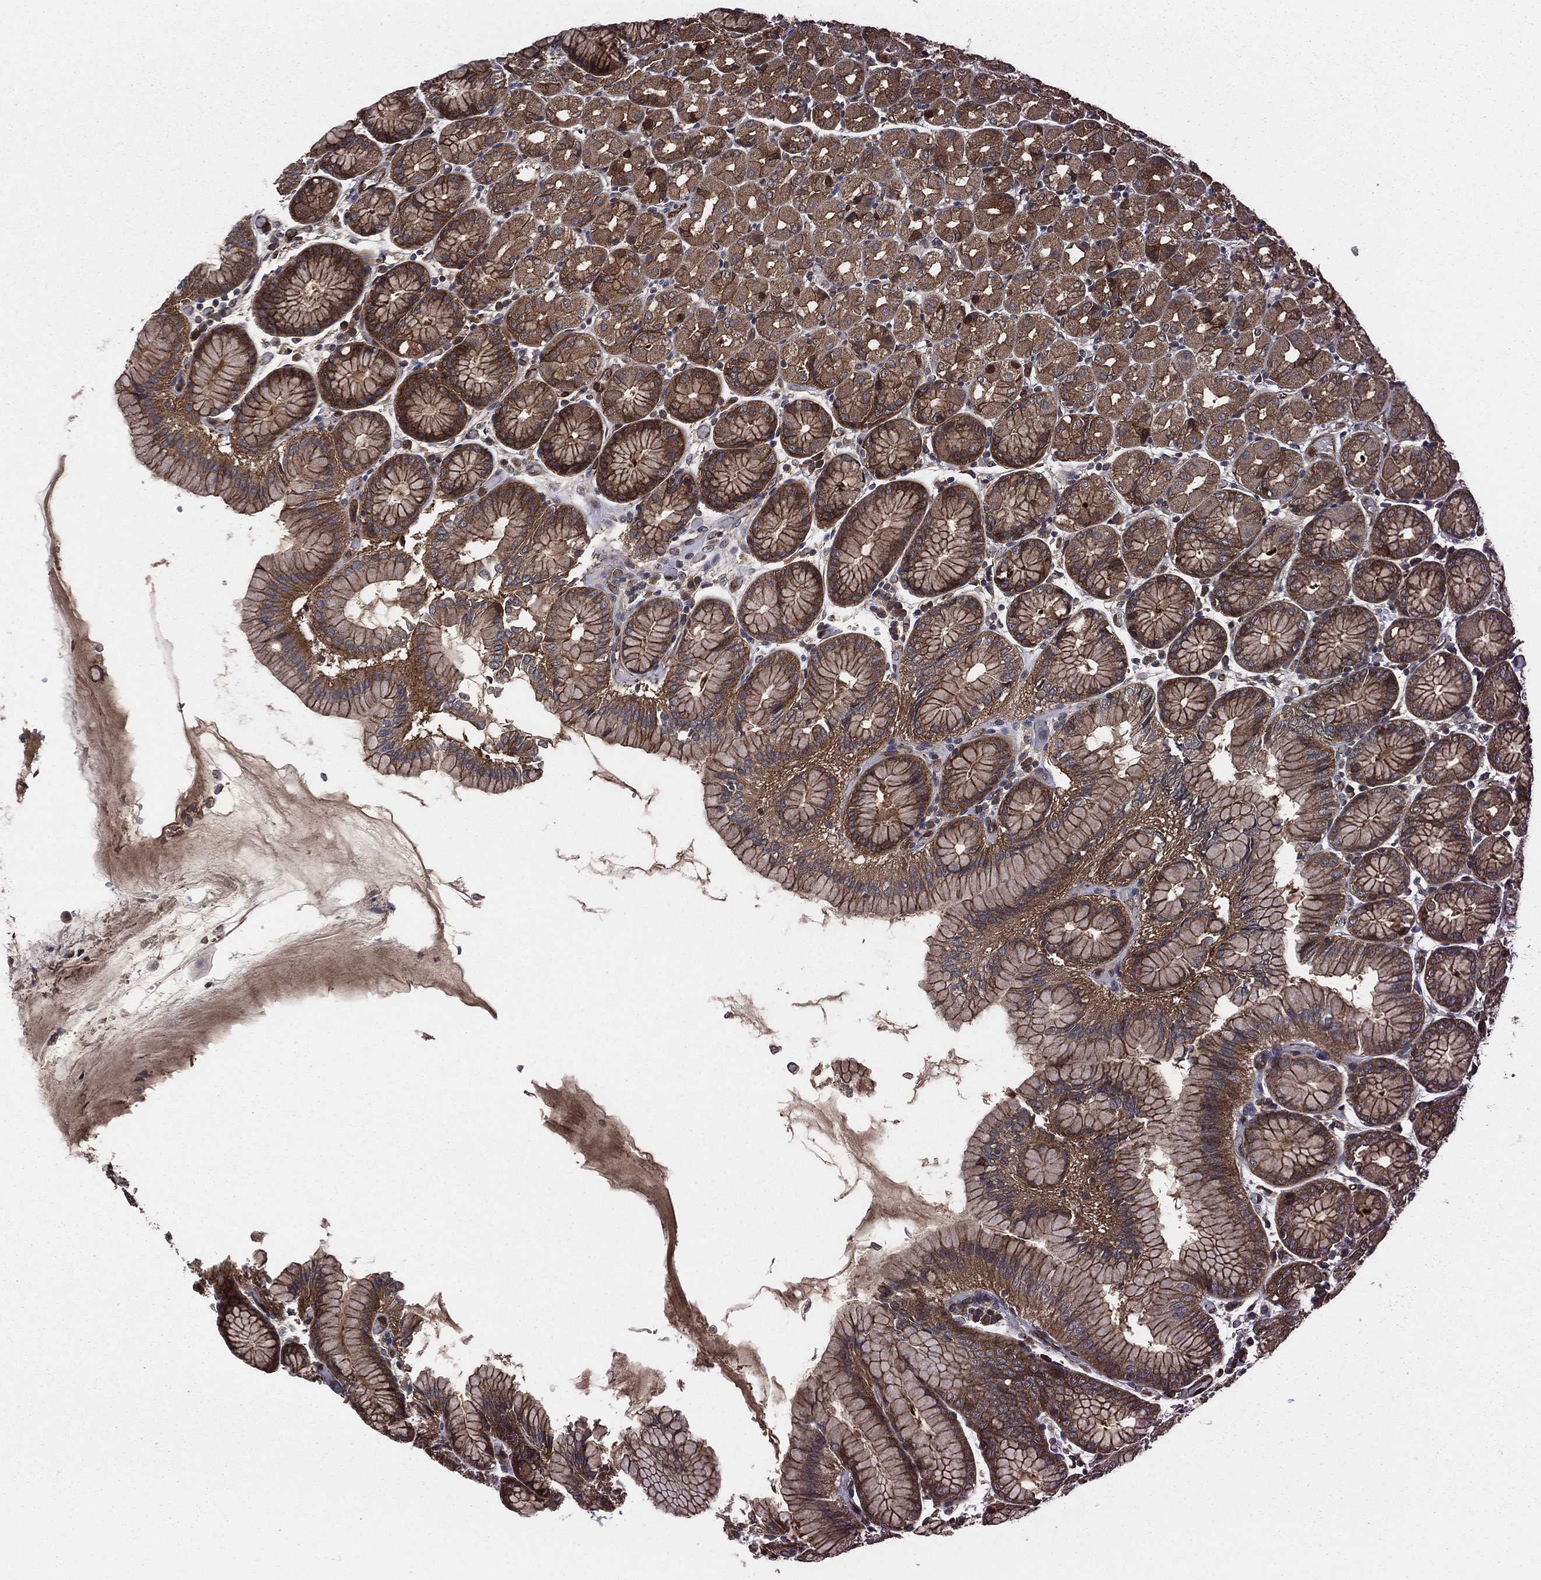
{"staining": {"intensity": "strong", "quantity": ">75%", "location": "cytoplasmic/membranous"}, "tissue": "stomach", "cell_type": "Glandular cells", "image_type": "normal", "snomed": [{"axis": "morphology", "description": "Normal tissue, NOS"}, {"axis": "morphology", "description": "Adenocarcinoma, NOS"}, {"axis": "topography", "description": "Stomach"}], "caption": "Glandular cells display strong cytoplasmic/membranous expression in about >75% of cells in normal stomach. Nuclei are stained in blue.", "gene": "CERT1", "patient": {"sex": "female", "age": 81}}